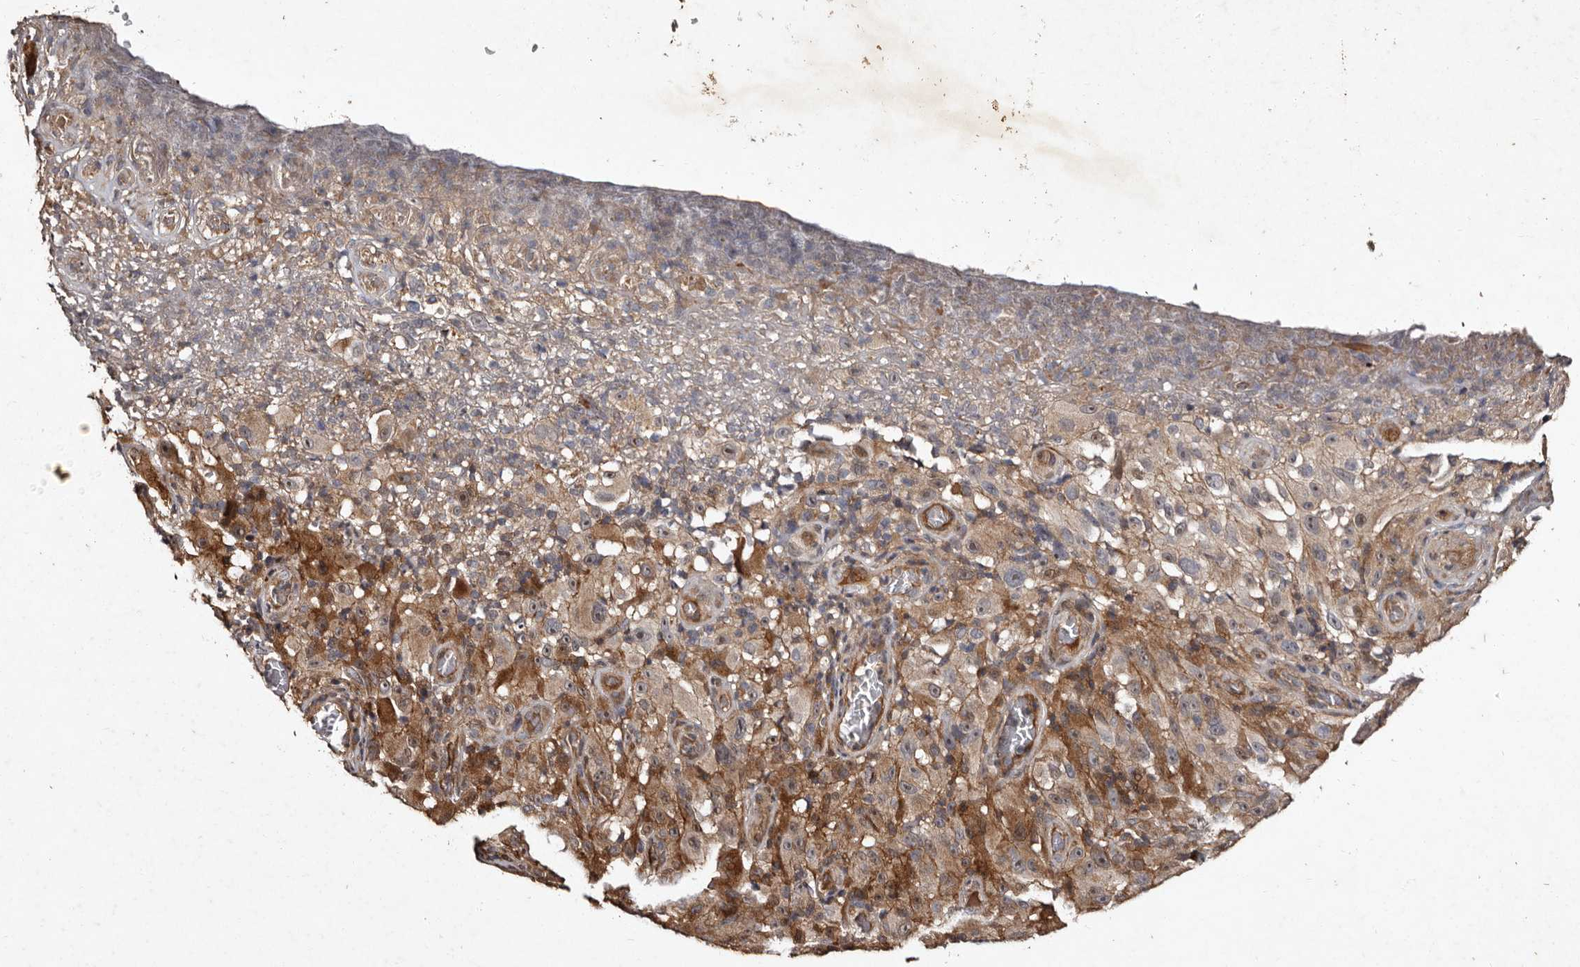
{"staining": {"intensity": "moderate", "quantity": ">75%", "location": "cytoplasmic/membranous"}, "tissue": "melanoma", "cell_type": "Tumor cells", "image_type": "cancer", "snomed": [{"axis": "morphology", "description": "Malignant melanoma, NOS"}, {"axis": "topography", "description": "Skin"}], "caption": "A medium amount of moderate cytoplasmic/membranous expression is present in about >75% of tumor cells in melanoma tissue. (brown staining indicates protein expression, while blue staining denotes nuclei).", "gene": "PRKD3", "patient": {"sex": "female", "age": 82}}